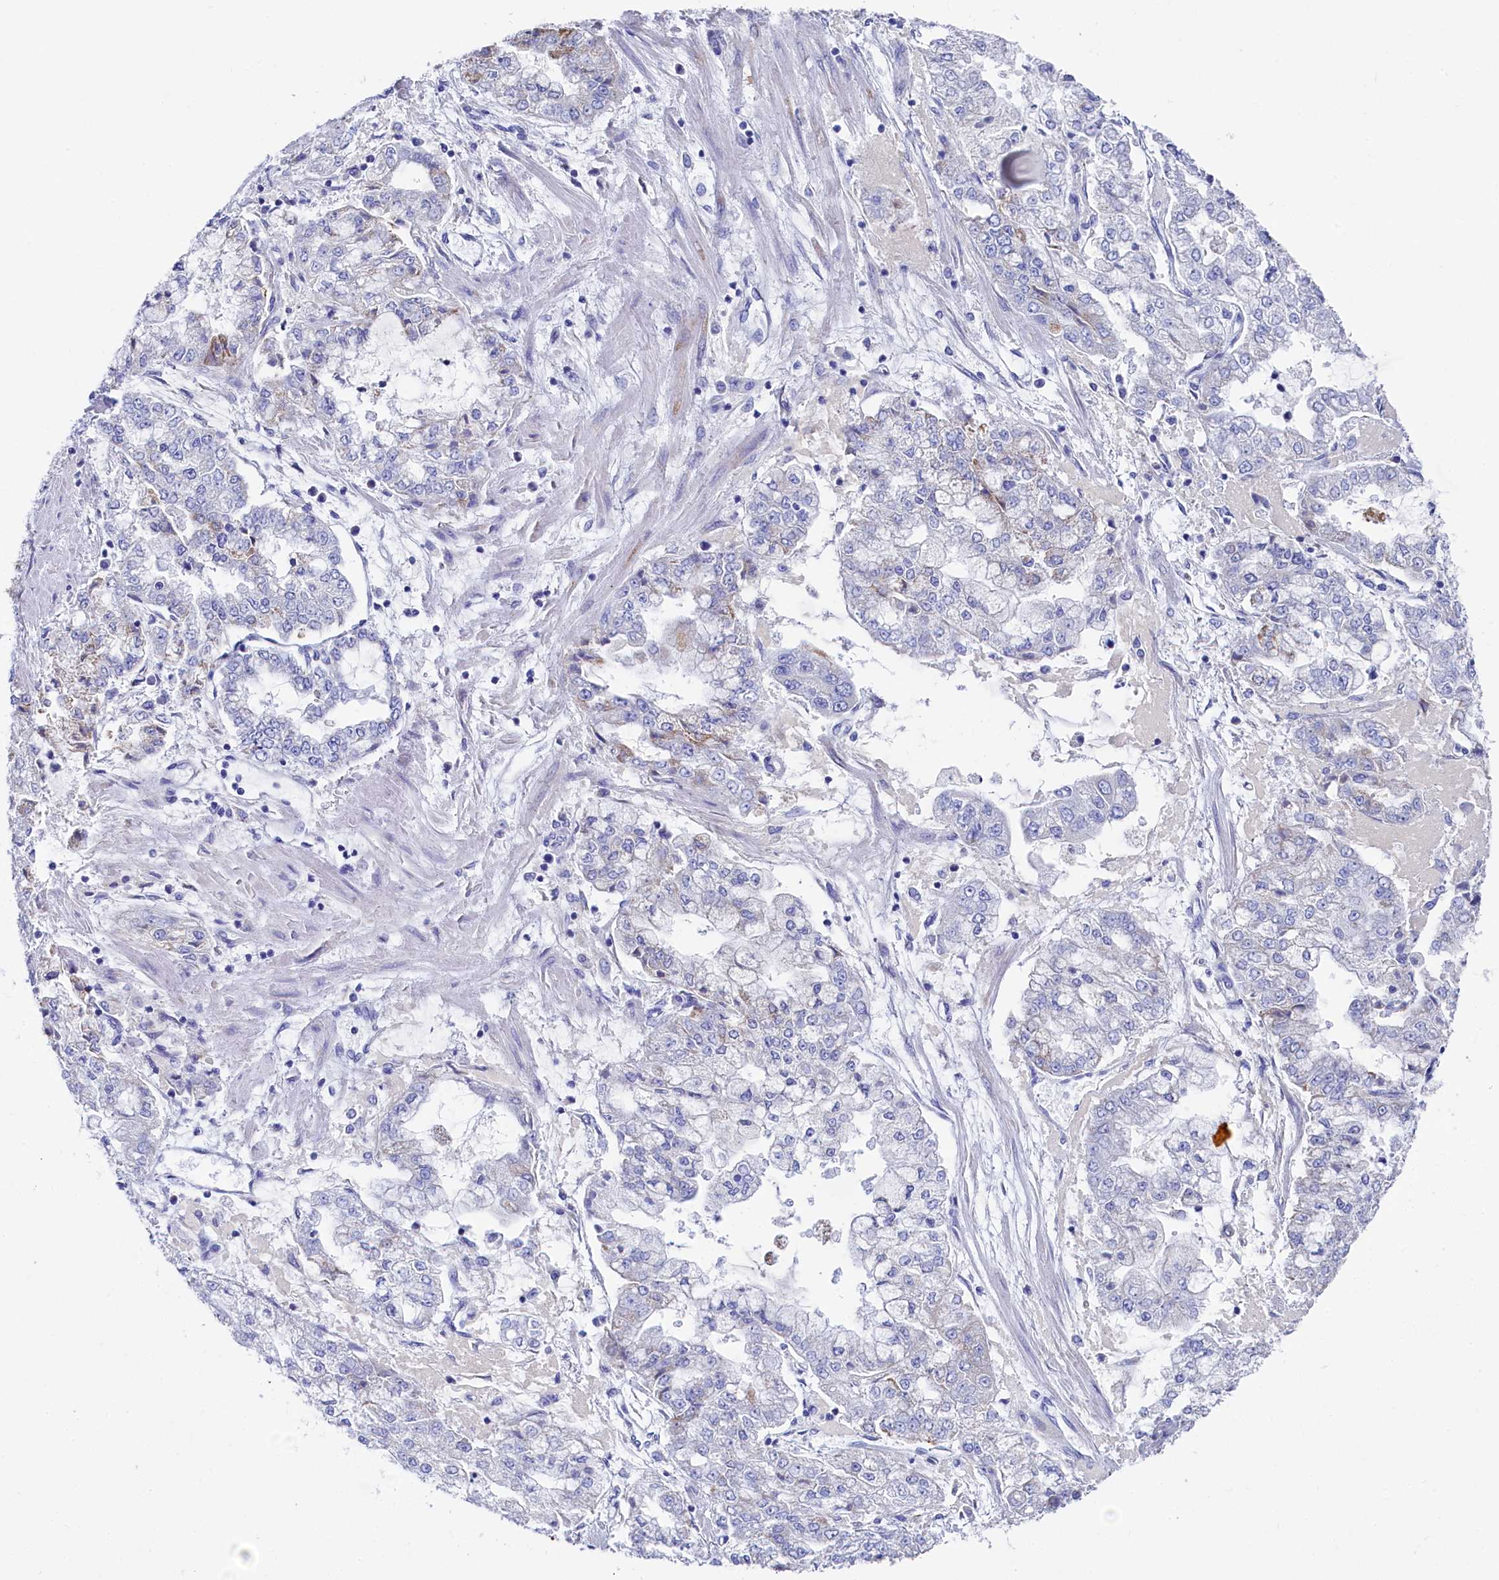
{"staining": {"intensity": "negative", "quantity": "none", "location": "none"}, "tissue": "stomach cancer", "cell_type": "Tumor cells", "image_type": "cancer", "snomed": [{"axis": "morphology", "description": "Adenocarcinoma, NOS"}, {"axis": "topography", "description": "Stomach"}], "caption": "An IHC histopathology image of stomach adenocarcinoma is shown. There is no staining in tumor cells of stomach adenocarcinoma. (DAB IHC, high magnification).", "gene": "MMAB", "patient": {"sex": "male", "age": 76}}